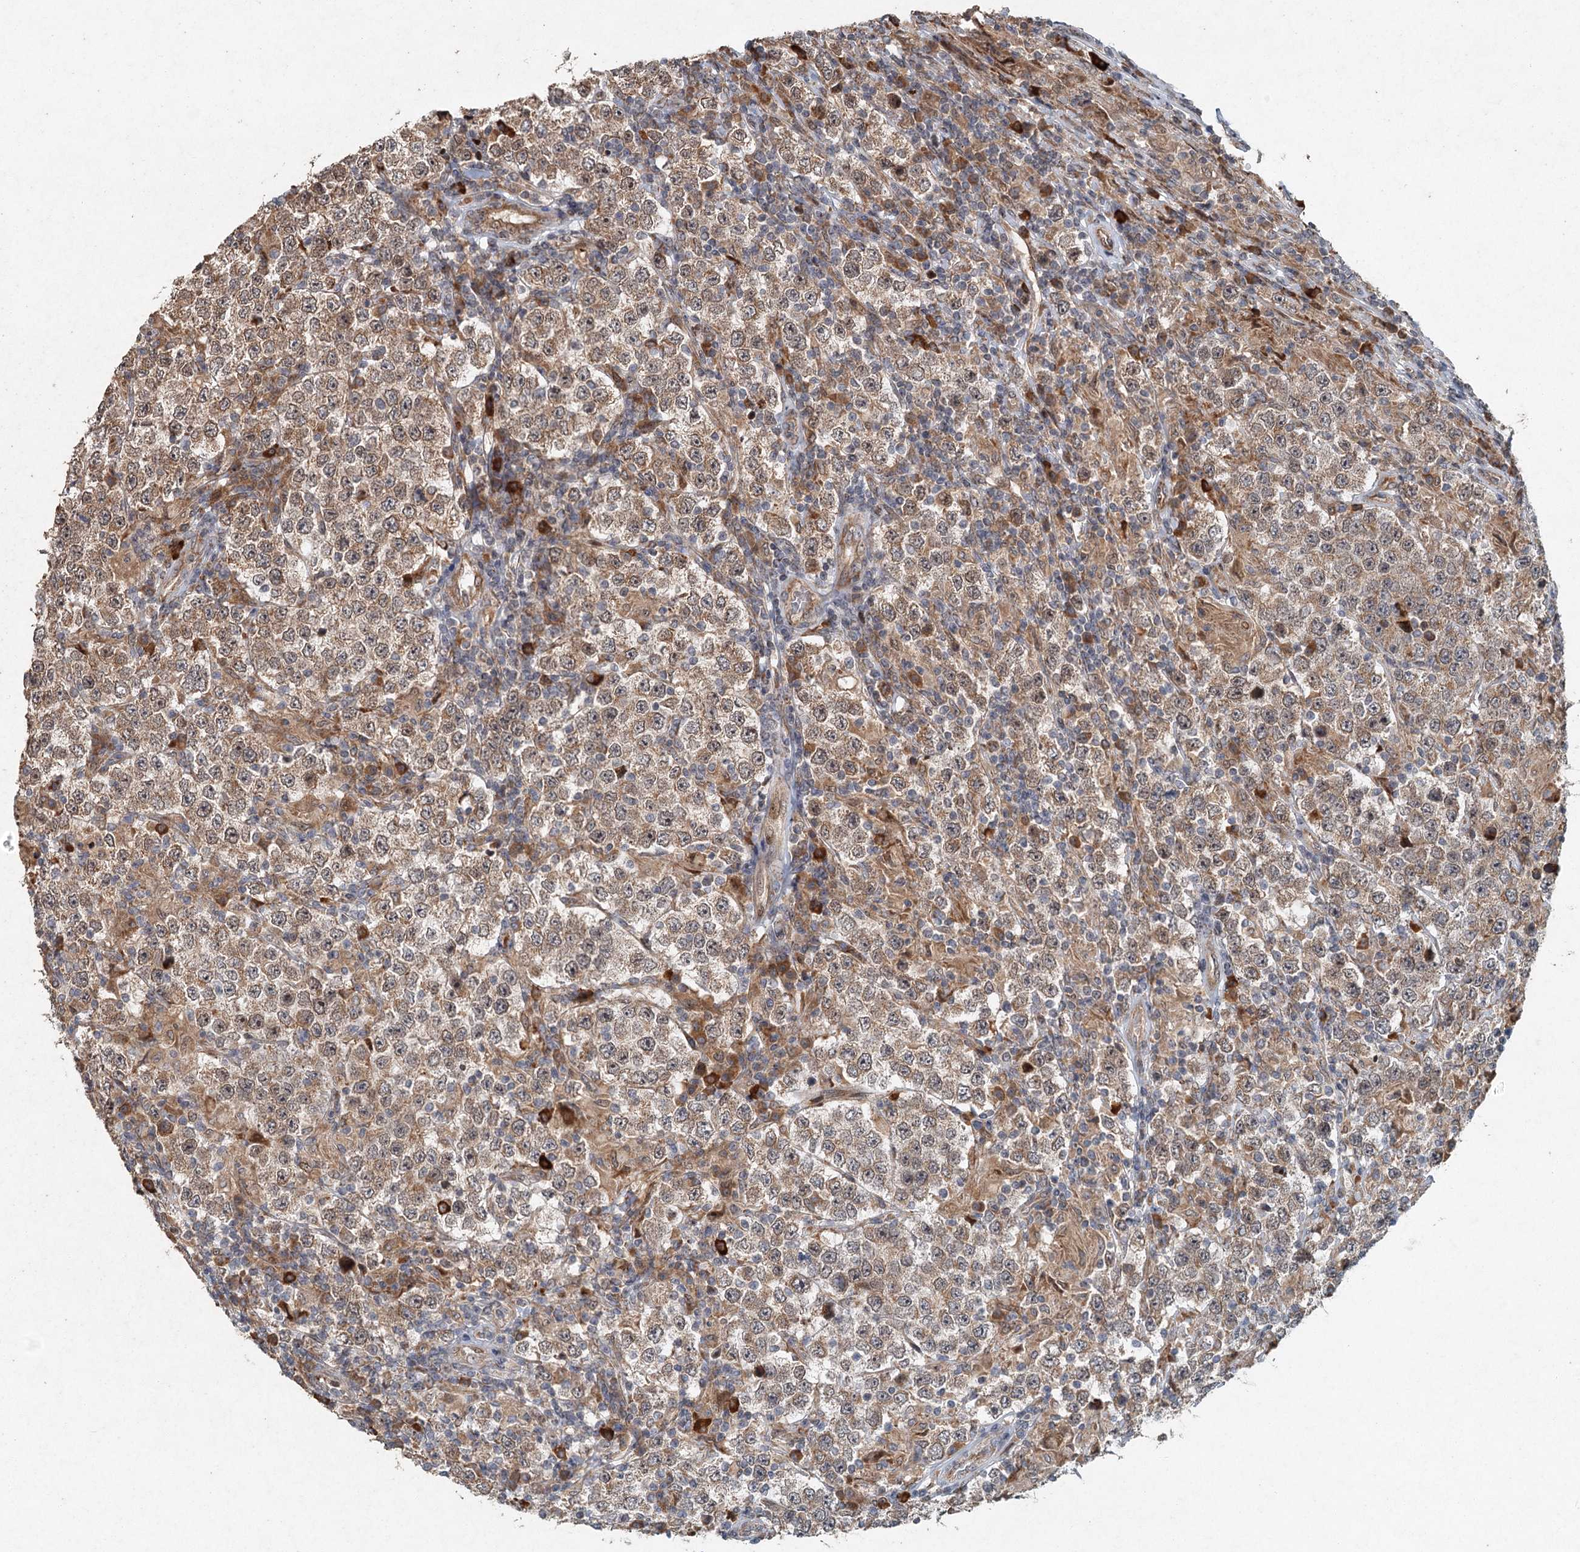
{"staining": {"intensity": "moderate", "quantity": ">75%", "location": "cytoplasmic/membranous,nuclear"}, "tissue": "testis cancer", "cell_type": "Tumor cells", "image_type": "cancer", "snomed": [{"axis": "morphology", "description": "Normal tissue, NOS"}, {"axis": "morphology", "description": "Urothelial carcinoma, High grade"}, {"axis": "morphology", "description": "Seminoma, NOS"}, {"axis": "morphology", "description": "Carcinoma, Embryonal, NOS"}, {"axis": "topography", "description": "Urinary bladder"}, {"axis": "topography", "description": "Testis"}], "caption": "Immunohistochemistry (IHC) histopathology image of neoplastic tissue: human testis cancer stained using immunohistochemistry shows medium levels of moderate protein expression localized specifically in the cytoplasmic/membranous and nuclear of tumor cells, appearing as a cytoplasmic/membranous and nuclear brown color.", "gene": "SRPX2", "patient": {"sex": "male", "age": 41}}